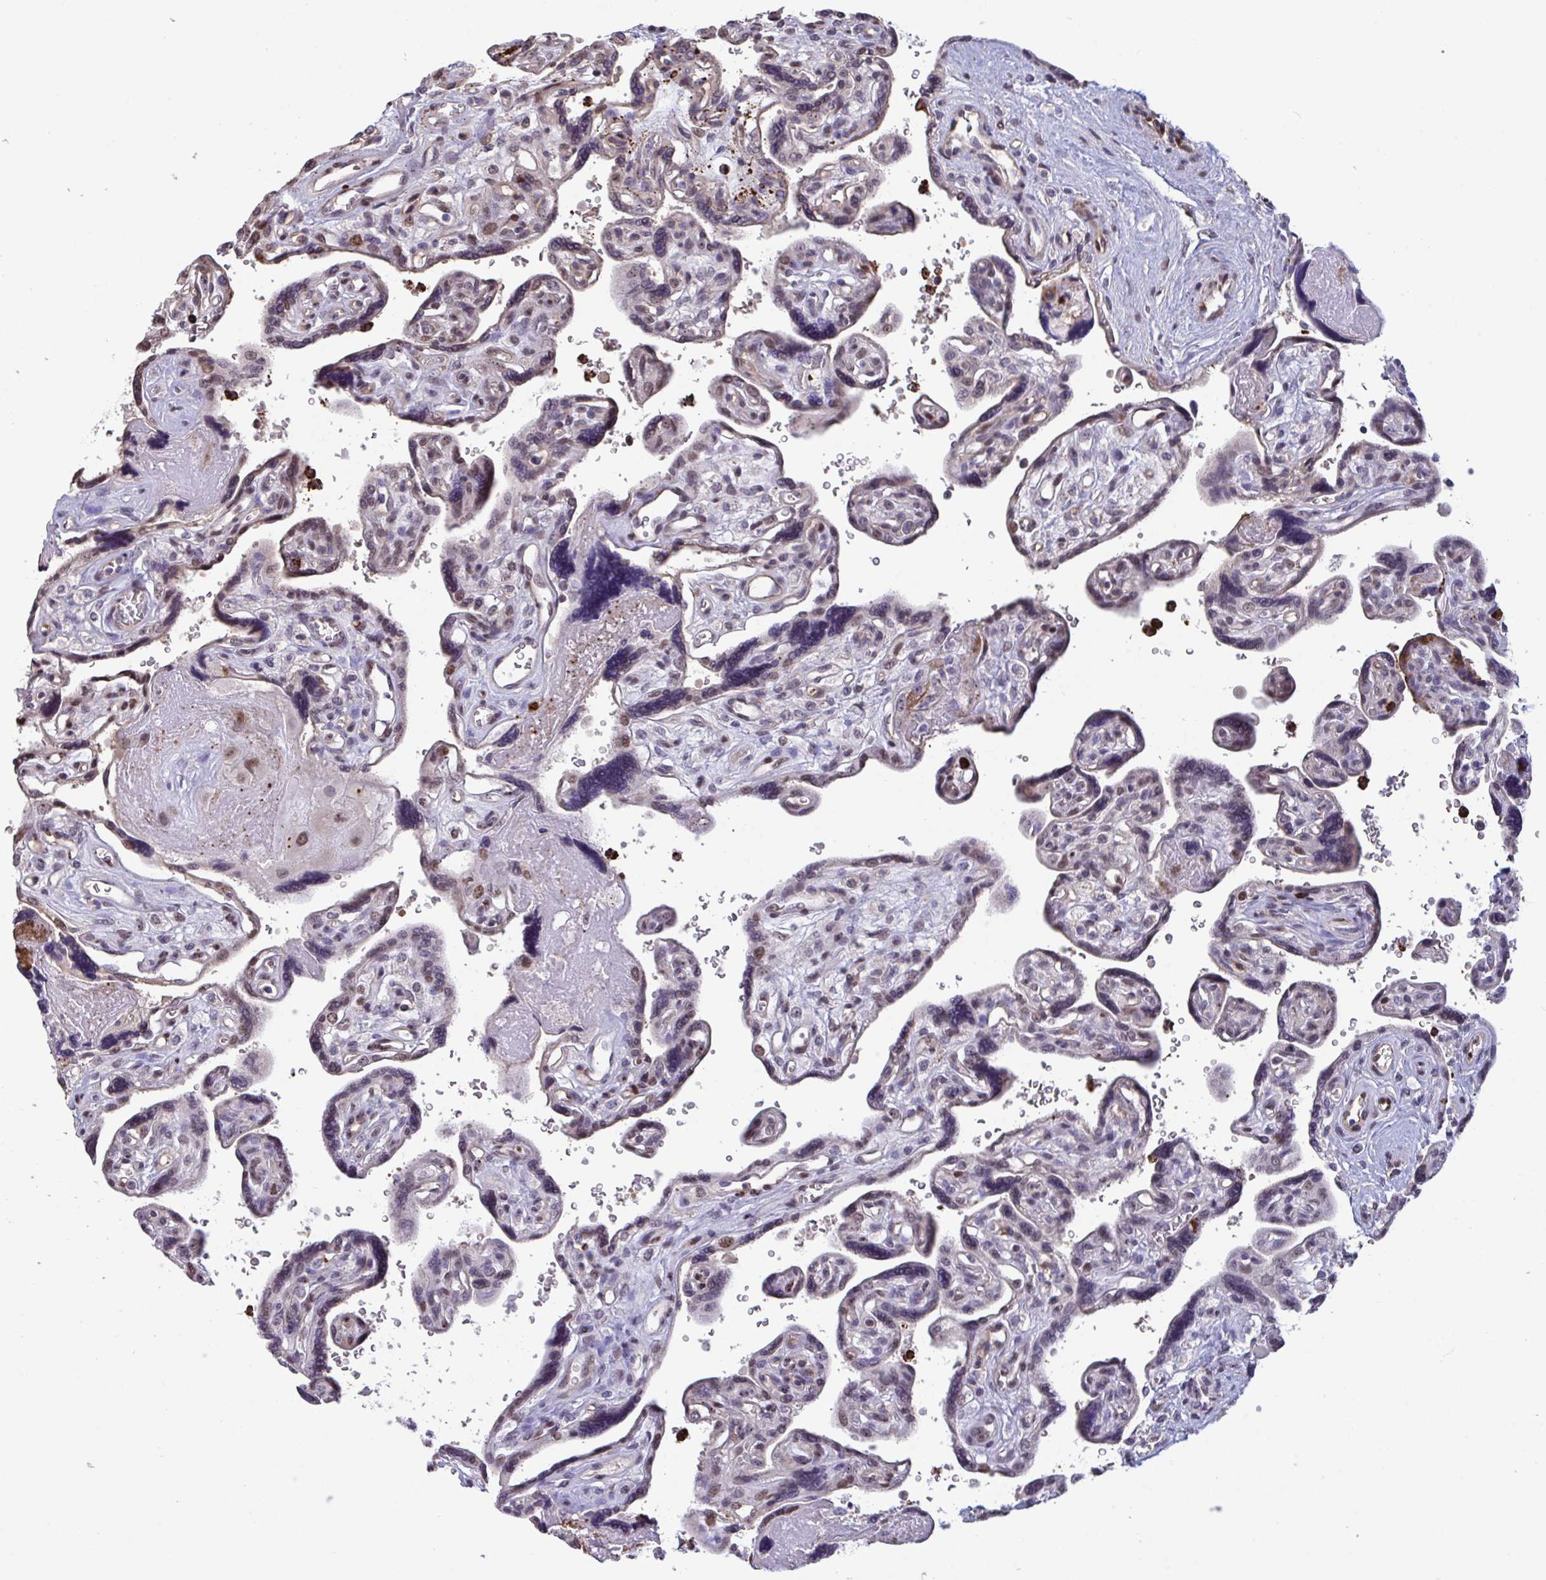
{"staining": {"intensity": "moderate", "quantity": ">75%", "location": "cytoplasmic/membranous,nuclear"}, "tissue": "placenta", "cell_type": "Decidual cells", "image_type": "normal", "snomed": [{"axis": "morphology", "description": "Normal tissue, NOS"}, {"axis": "topography", "description": "Placenta"}], "caption": "This photomicrograph shows immunohistochemistry (IHC) staining of normal placenta, with medium moderate cytoplasmic/membranous,nuclear expression in approximately >75% of decidual cells.", "gene": "PELI1", "patient": {"sex": "female", "age": 39}}